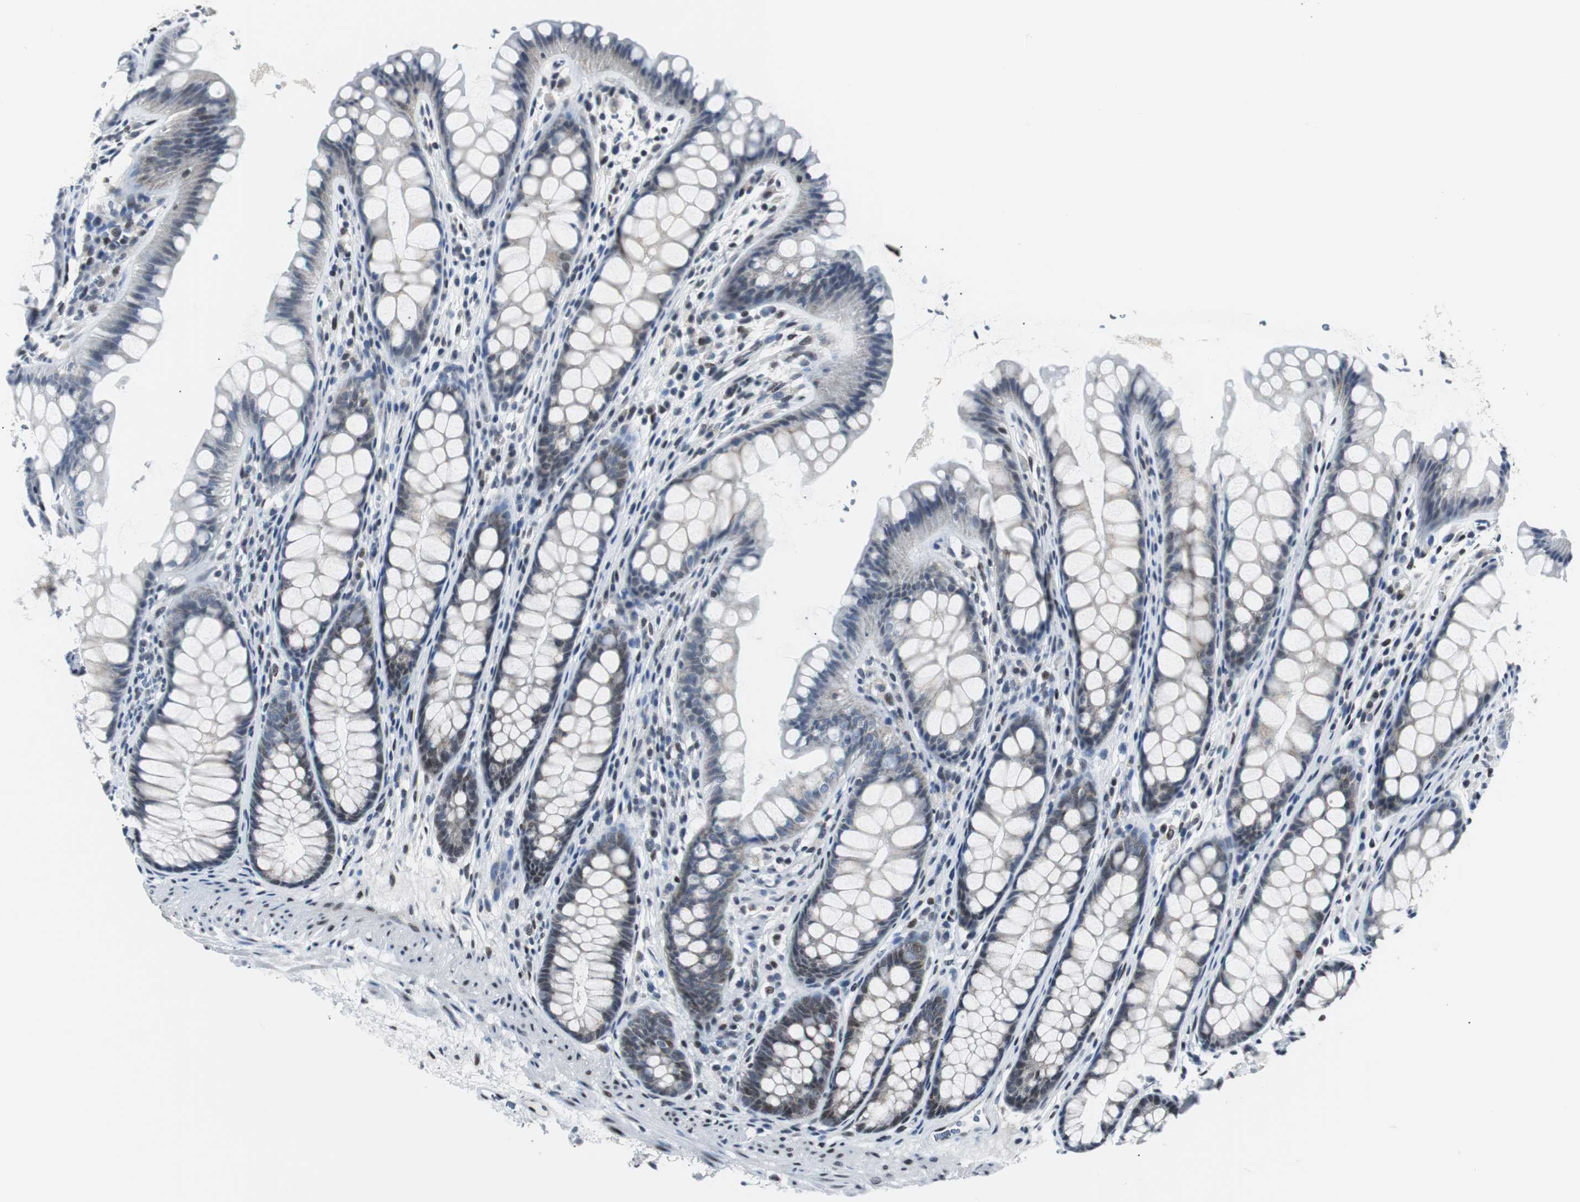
{"staining": {"intensity": "negative", "quantity": "none", "location": "none"}, "tissue": "colon", "cell_type": "Endothelial cells", "image_type": "normal", "snomed": [{"axis": "morphology", "description": "Normal tissue, NOS"}, {"axis": "topography", "description": "Colon"}], "caption": "DAB (3,3'-diaminobenzidine) immunohistochemical staining of unremarkable colon reveals no significant expression in endothelial cells. The staining was performed using DAB to visualize the protein expression in brown, while the nuclei were stained in blue with hematoxylin (Magnification: 20x).", "gene": "MTA1", "patient": {"sex": "female", "age": 55}}